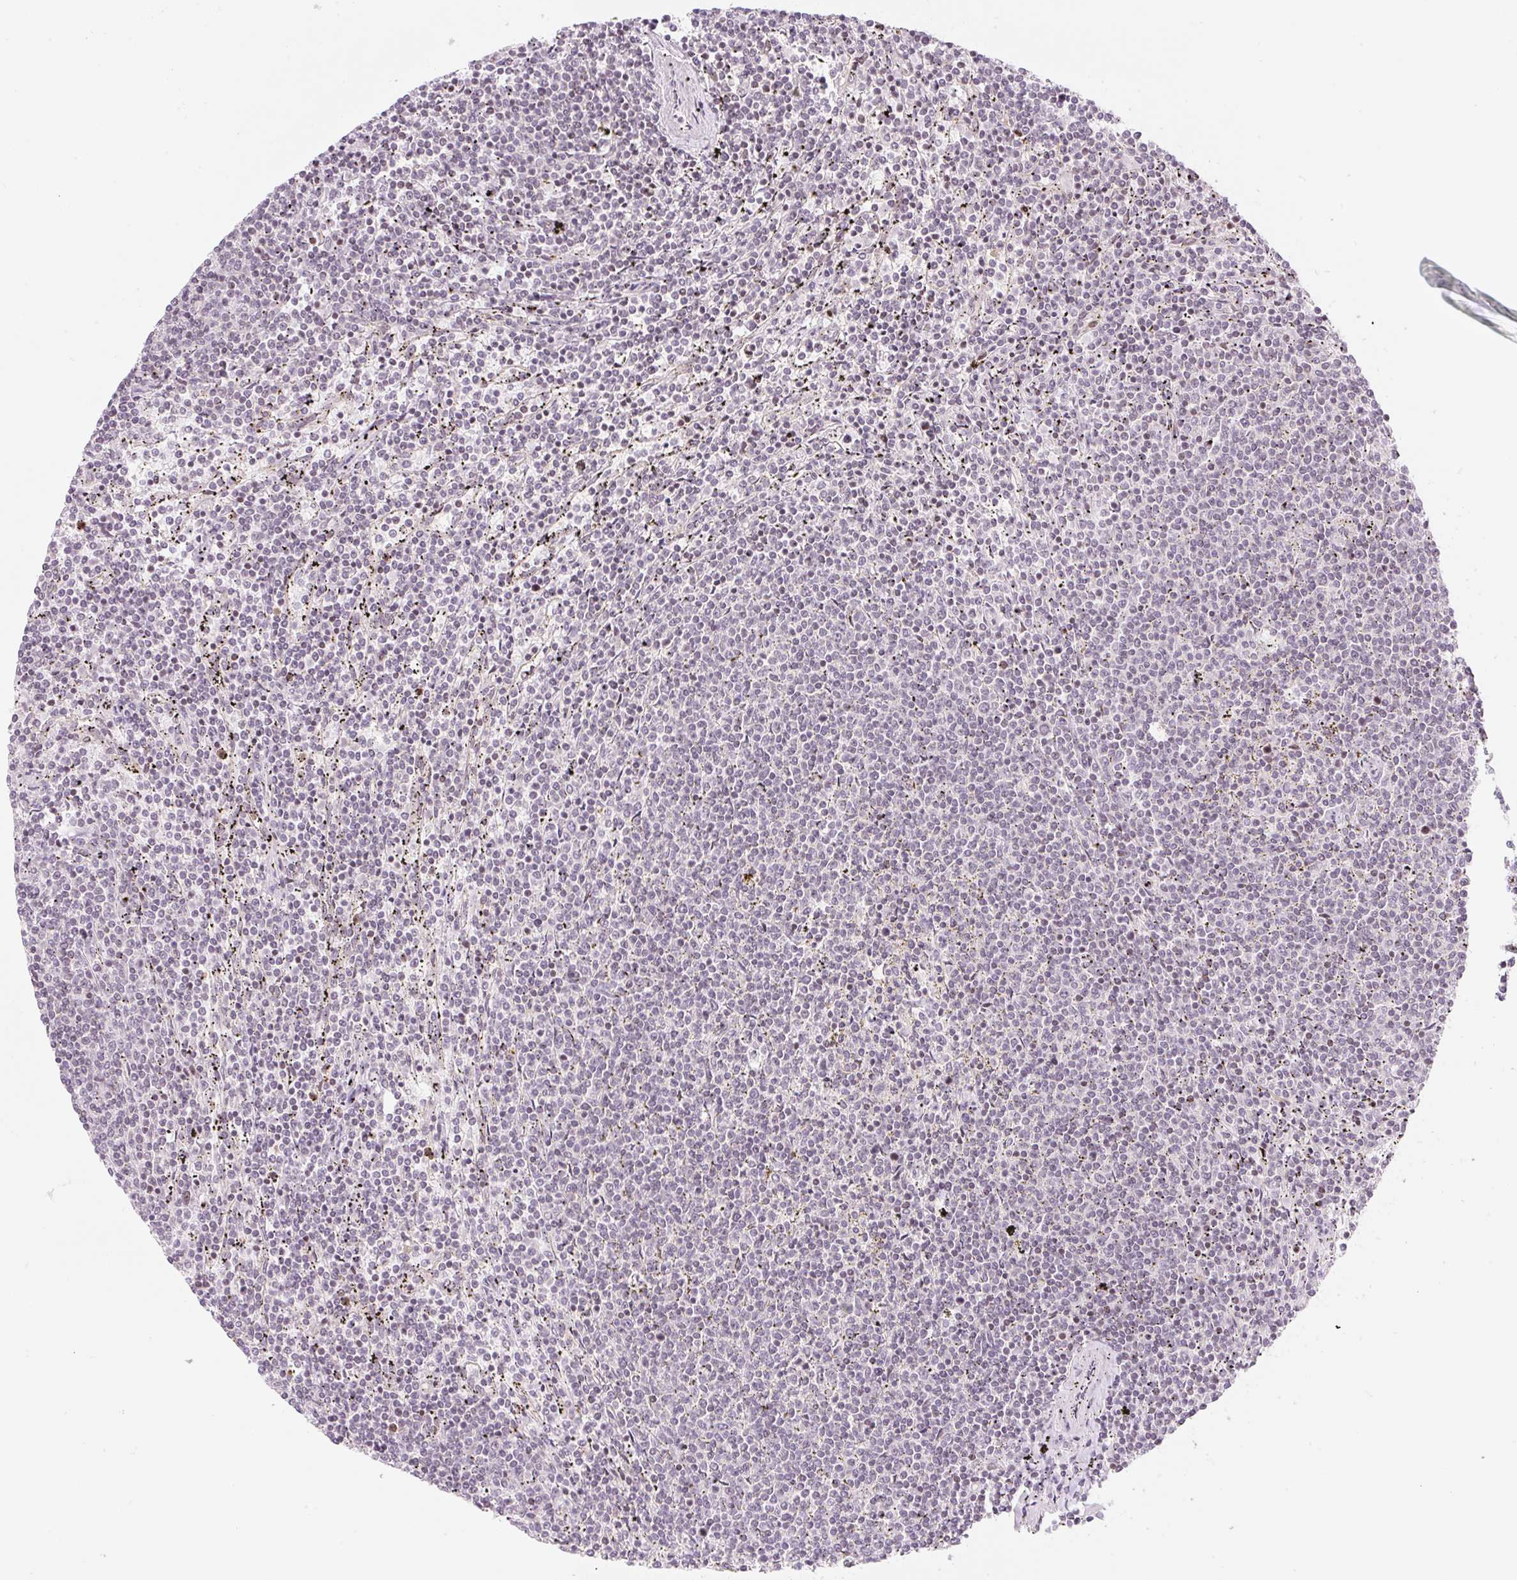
{"staining": {"intensity": "negative", "quantity": "none", "location": "none"}, "tissue": "lymphoma", "cell_type": "Tumor cells", "image_type": "cancer", "snomed": [{"axis": "morphology", "description": "Malignant lymphoma, non-Hodgkin's type, Low grade"}, {"axis": "topography", "description": "Spleen"}], "caption": "Immunohistochemistry of human lymphoma shows no staining in tumor cells.", "gene": "CASKIN1", "patient": {"sex": "female", "age": 50}}